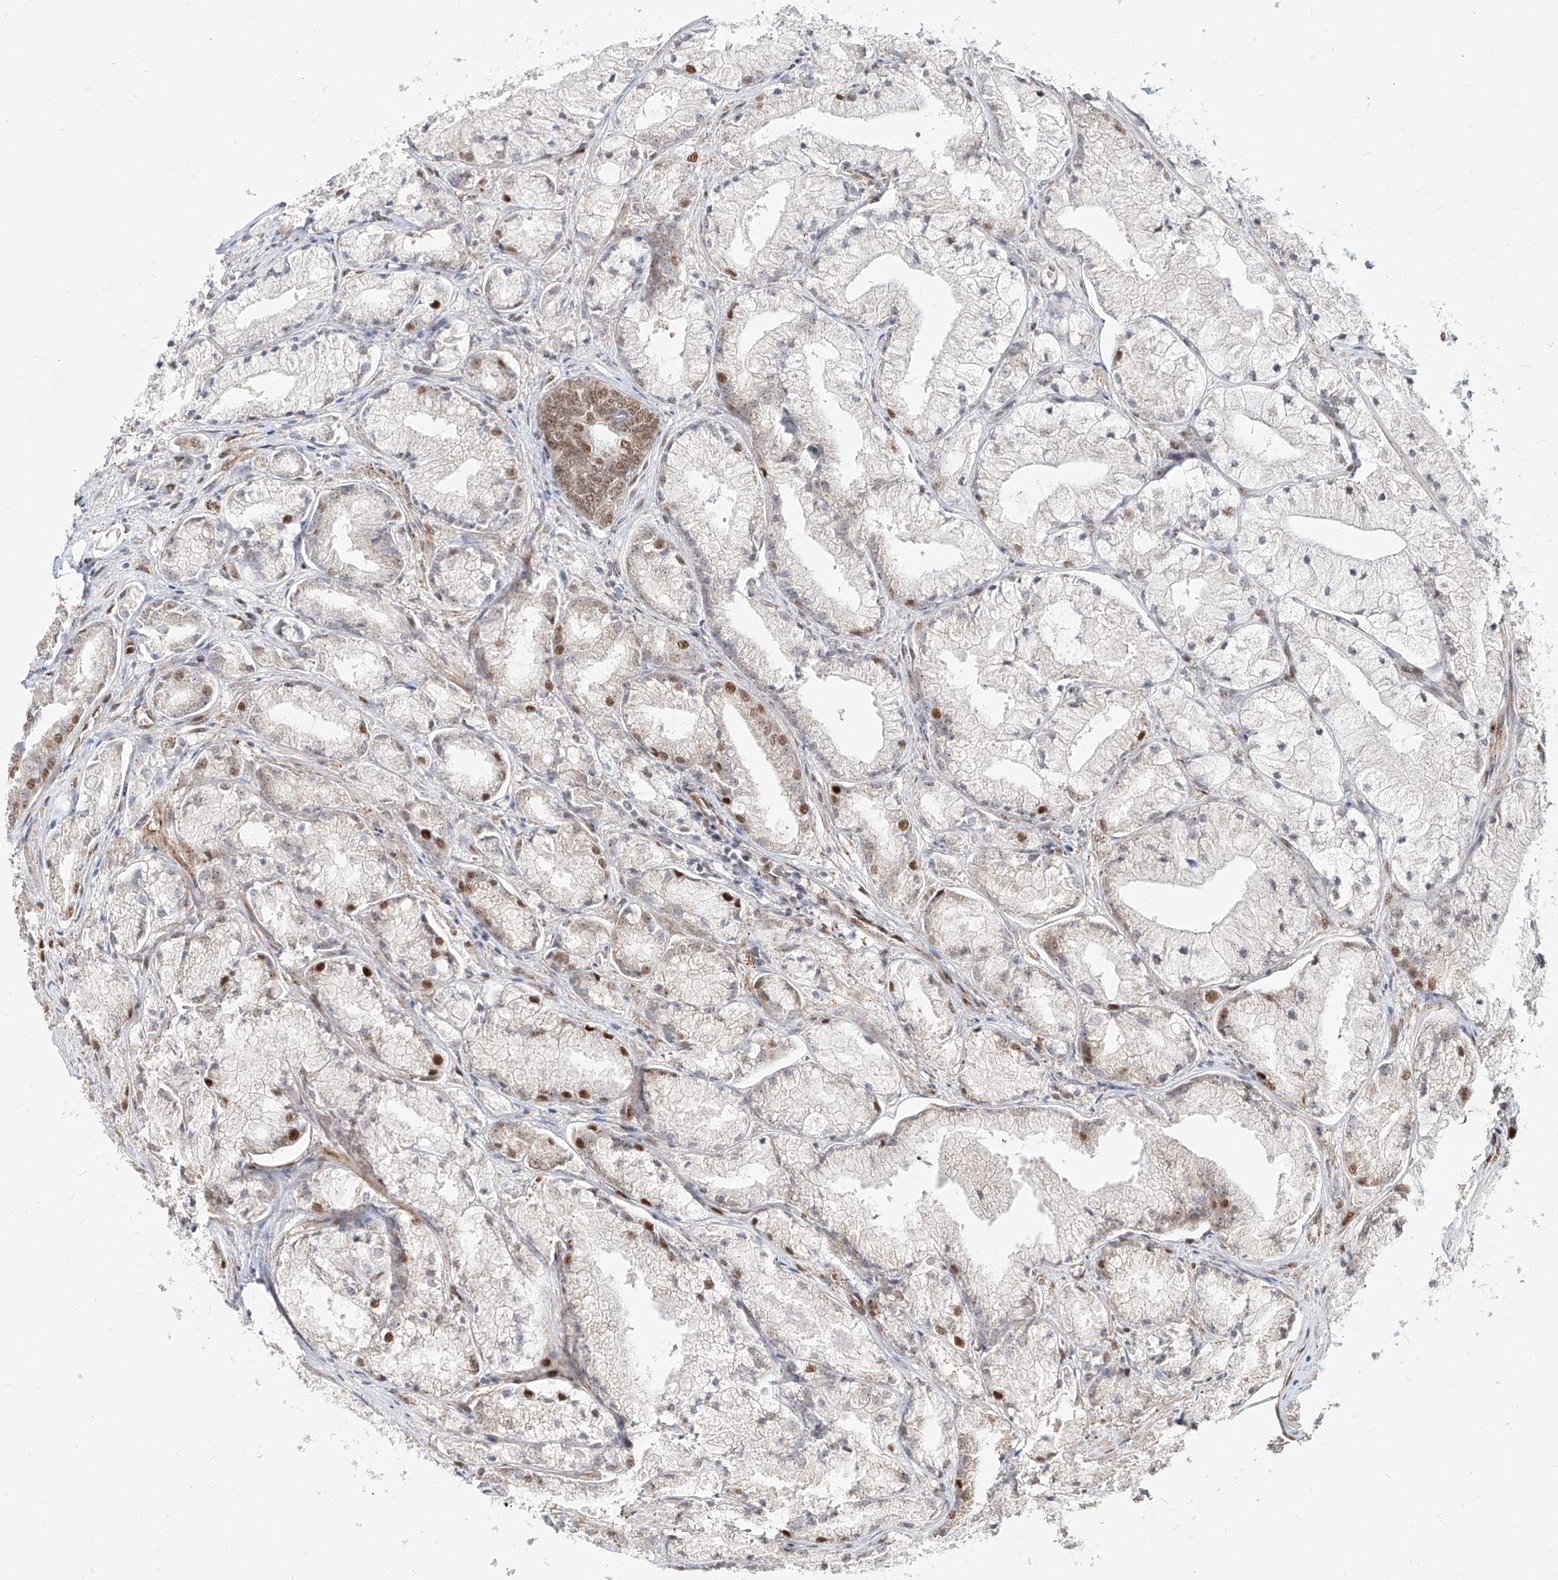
{"staining": {"intensity": "moderate", "quantity": "25%-75%", "location": "nuclear"}, "tissue": "prostate cancer", "cell_type": "Tumor cells", "image_type": "cancer", "snomed": [{"axis": "morphology", "description": "Adenocarcinoma, High grade"}, {"axis": "topography", "description": "Prostate"}], "caption": "DAB (3,3'-diaminobenzidine) immunohistochemical staining of human high-grade adenocarcinoma (prostate) exhibits moderate nuclear protein positivity in about 25%-75% of tumor cells. Immunohistochemistry (ihc) stains the protein in brown and the nuclei are stained blue.", "gene": "ZNF710", "patient": {"sex": "male", "age": 50}}